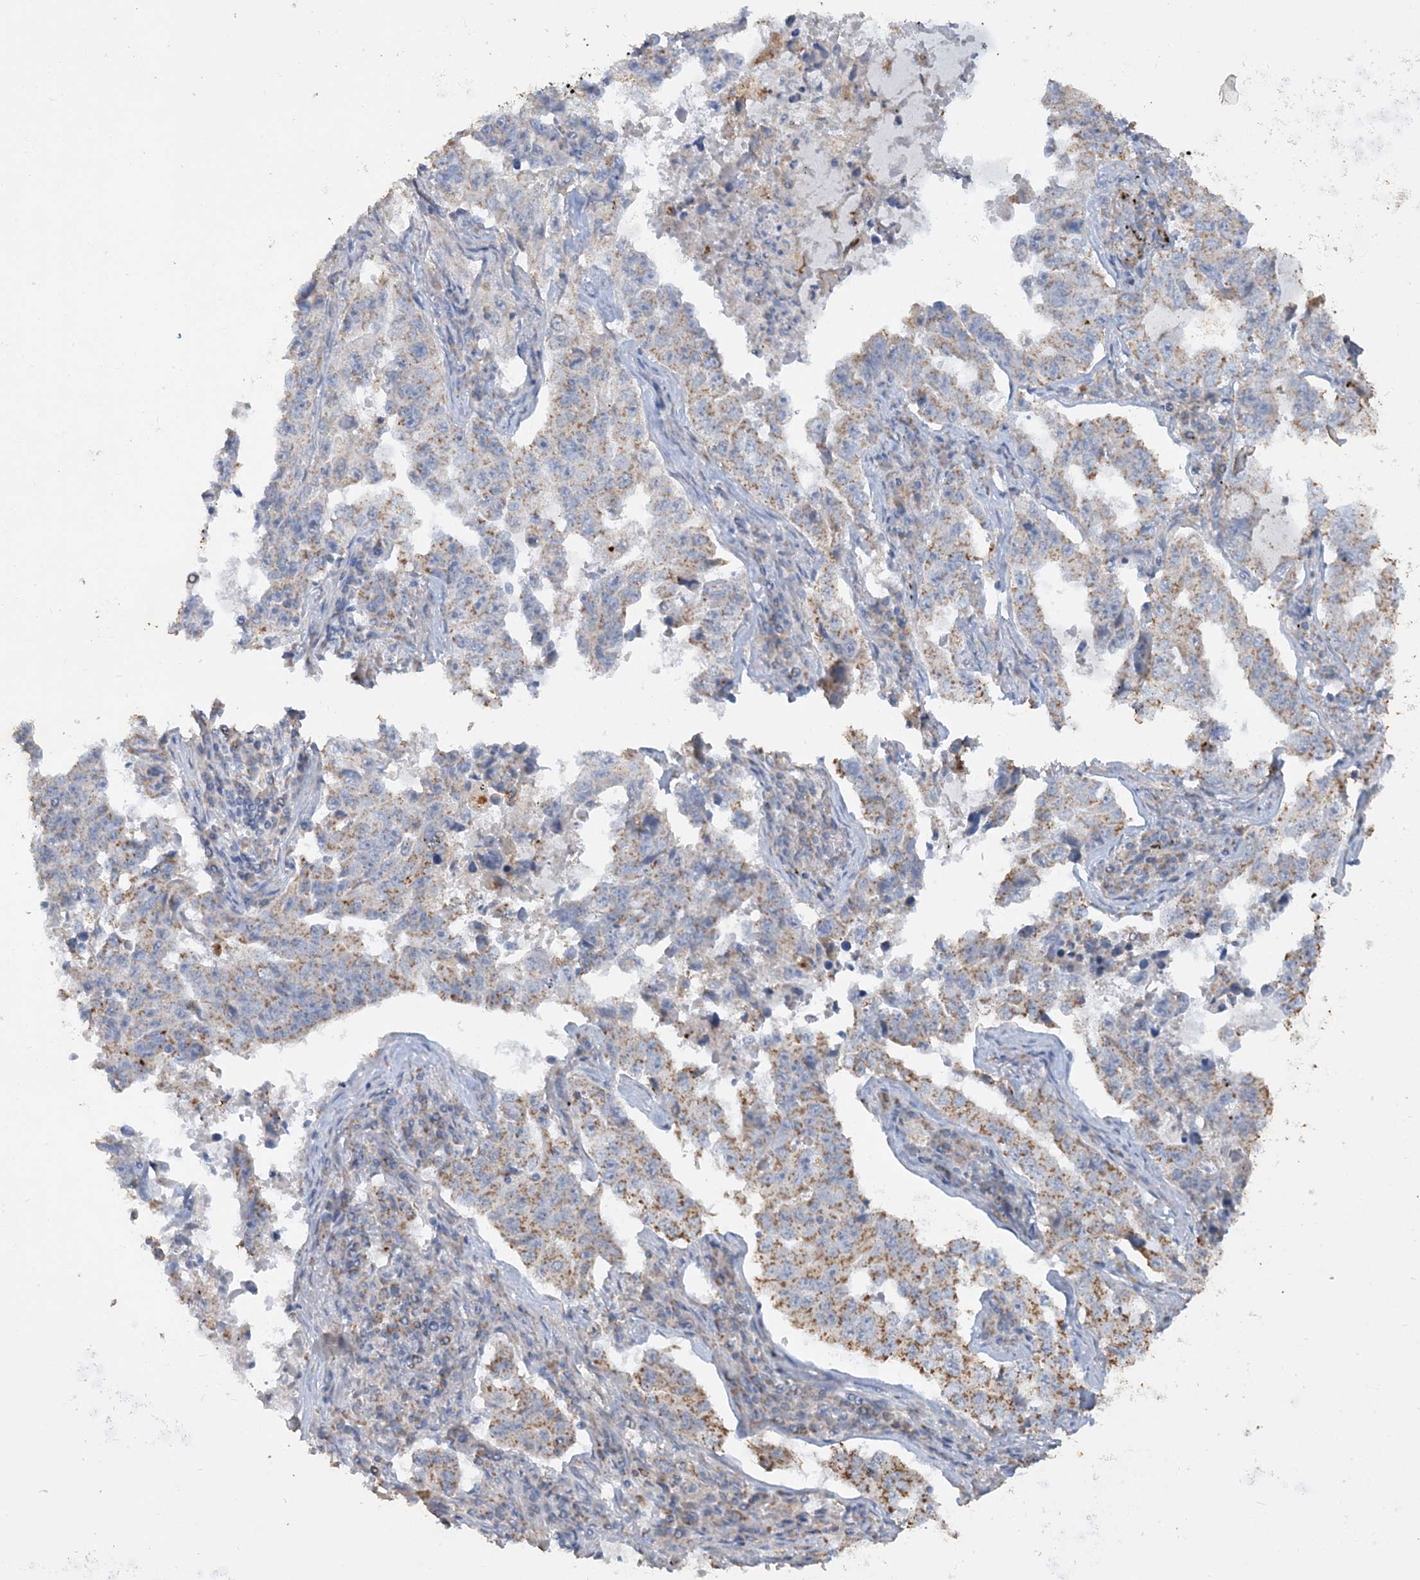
{"staining": {"intensity": "moderate", "quantity": ">75%", "location": "cytoplasmic/membranous"}, "tissue": "lung cancer", "cell_type": "Tumor cells", "image_type": "cancer", "snomed": [{"axis": "morphology", "description": "Adenocarcinoma, NOS"}, {"axis": "topography", "description": "Lung"}], "caption": "IHC histopathology image of neoplastic tissue: lung cancer stained using immunohistochemistry displays medium levels of moderate protein expression localized specifically in the cytoplasmic/membranous of tumor cells, appearing as a cytoplasmic/membranous brown color.", "gene": "SFMBT2", "patient": {"sex": "female", "age": 51}}